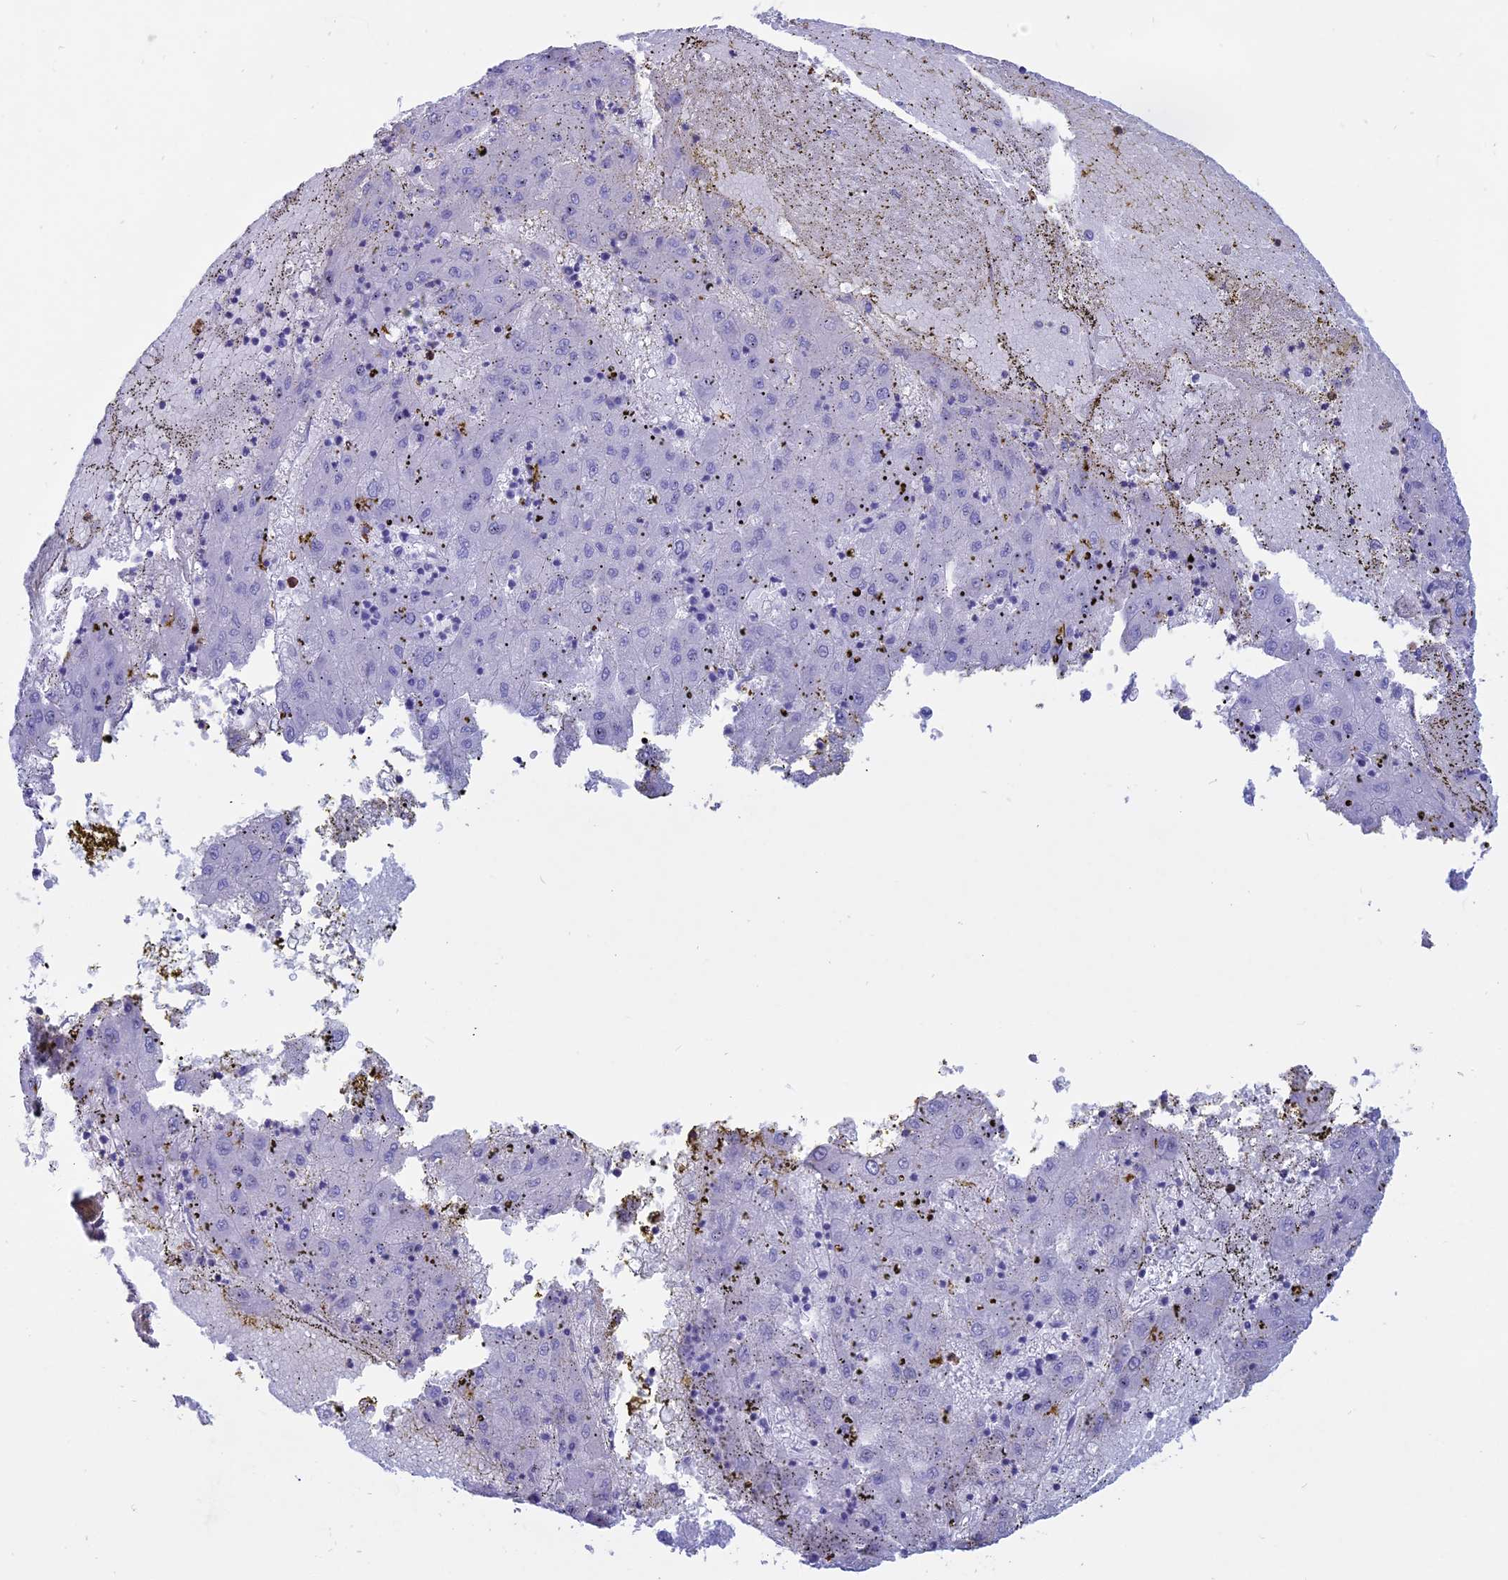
{"staining": {"intensity": "negative", "quantity": "none", "location": "none"}, "tissue": "liver cancer", "cell_type": "Tumor cells", "image_type": "cancer", "snomed": [{"axis": "morphology", "description": "Carcinoma, Hepatocellular, NOS"}, {"axis": "topography", "description": "Liver"}], "caption": "Protein analysis of hepatocellular carcinoma (liver) displays no significant positivity in tumor cells.", "gene": "OR2AE1", "patient": {"sex": "male", "age": 72}}